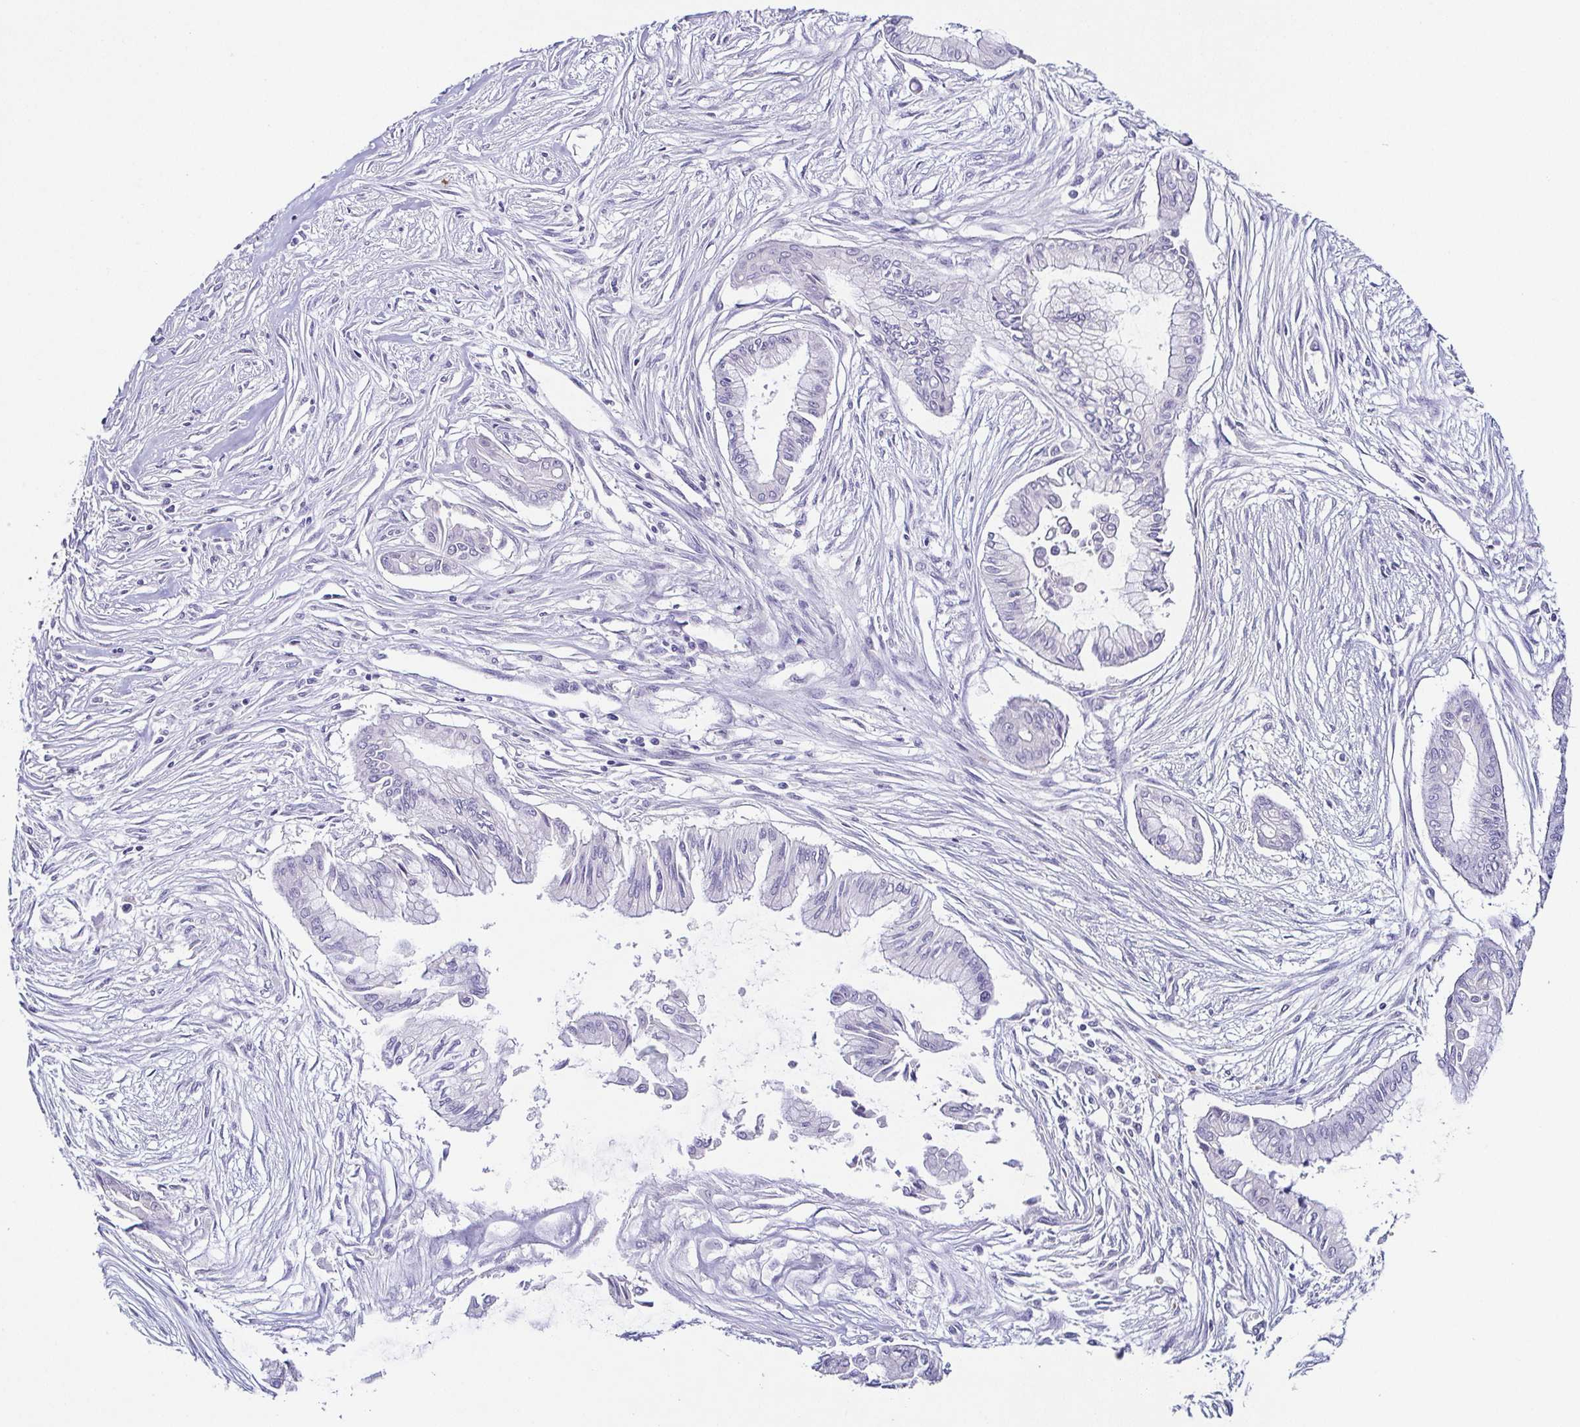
{"staining": {"intensity": "negative", "quantity": "none", "location": "none"}, "tissue": "pancreatic cancer", "cell_type": "Tumor cells", "image_type": "cancer", "snomed": [{"axis": "morphology", "description": "Adenocarcinoma, NOS"}, {"axis": "topography", "description": "Pancreas"}], "caption": "There is no significant staining in tumor cells of adenocarcinoma (pancreatic). (DAB (3,3'-diaminobenzidine) IHC, high magnification).", "gene": "TP73", "patient": {"sex": "female", "age": 68}}